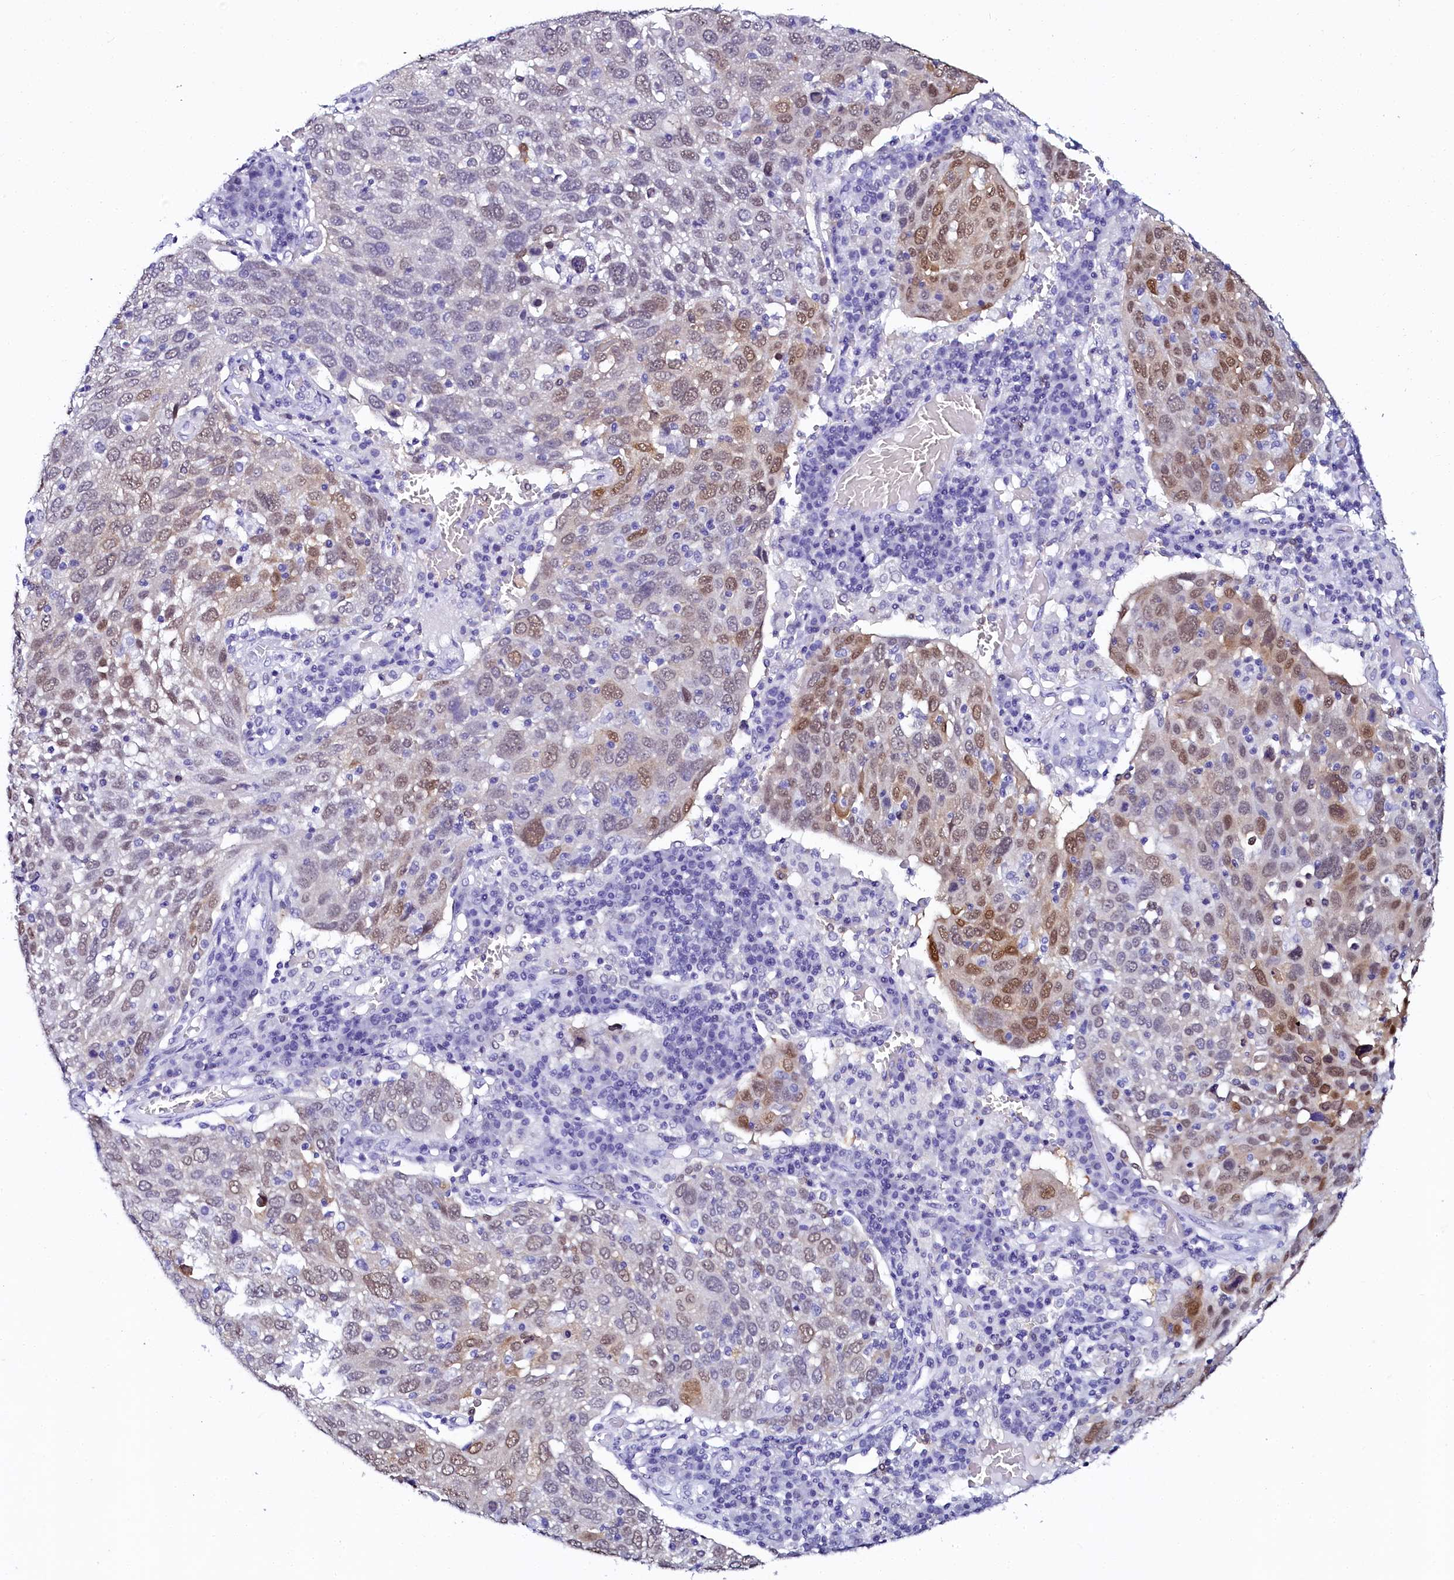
{"staining": {"intensity": "moderate", "quantity": "25%-75%", "location": "nuclear"}, "tissue": "lung cancer", "cell_type": "Tumor cells", "image_type": "cancer", "snomed": [{"axis": "morphology", "description": "Squamous cell carcinoma, NOS"}, {"axis": "topography", "description": "Lung"}], "caption": "Lung squamous cell carcinoma tissue demonstrates moderate nuclear expression in about 25%-75% of tumor cells, visualized by immunohistochemistry.", "gene": "SORD", "patient": {"sex": "male", "age": 65}}